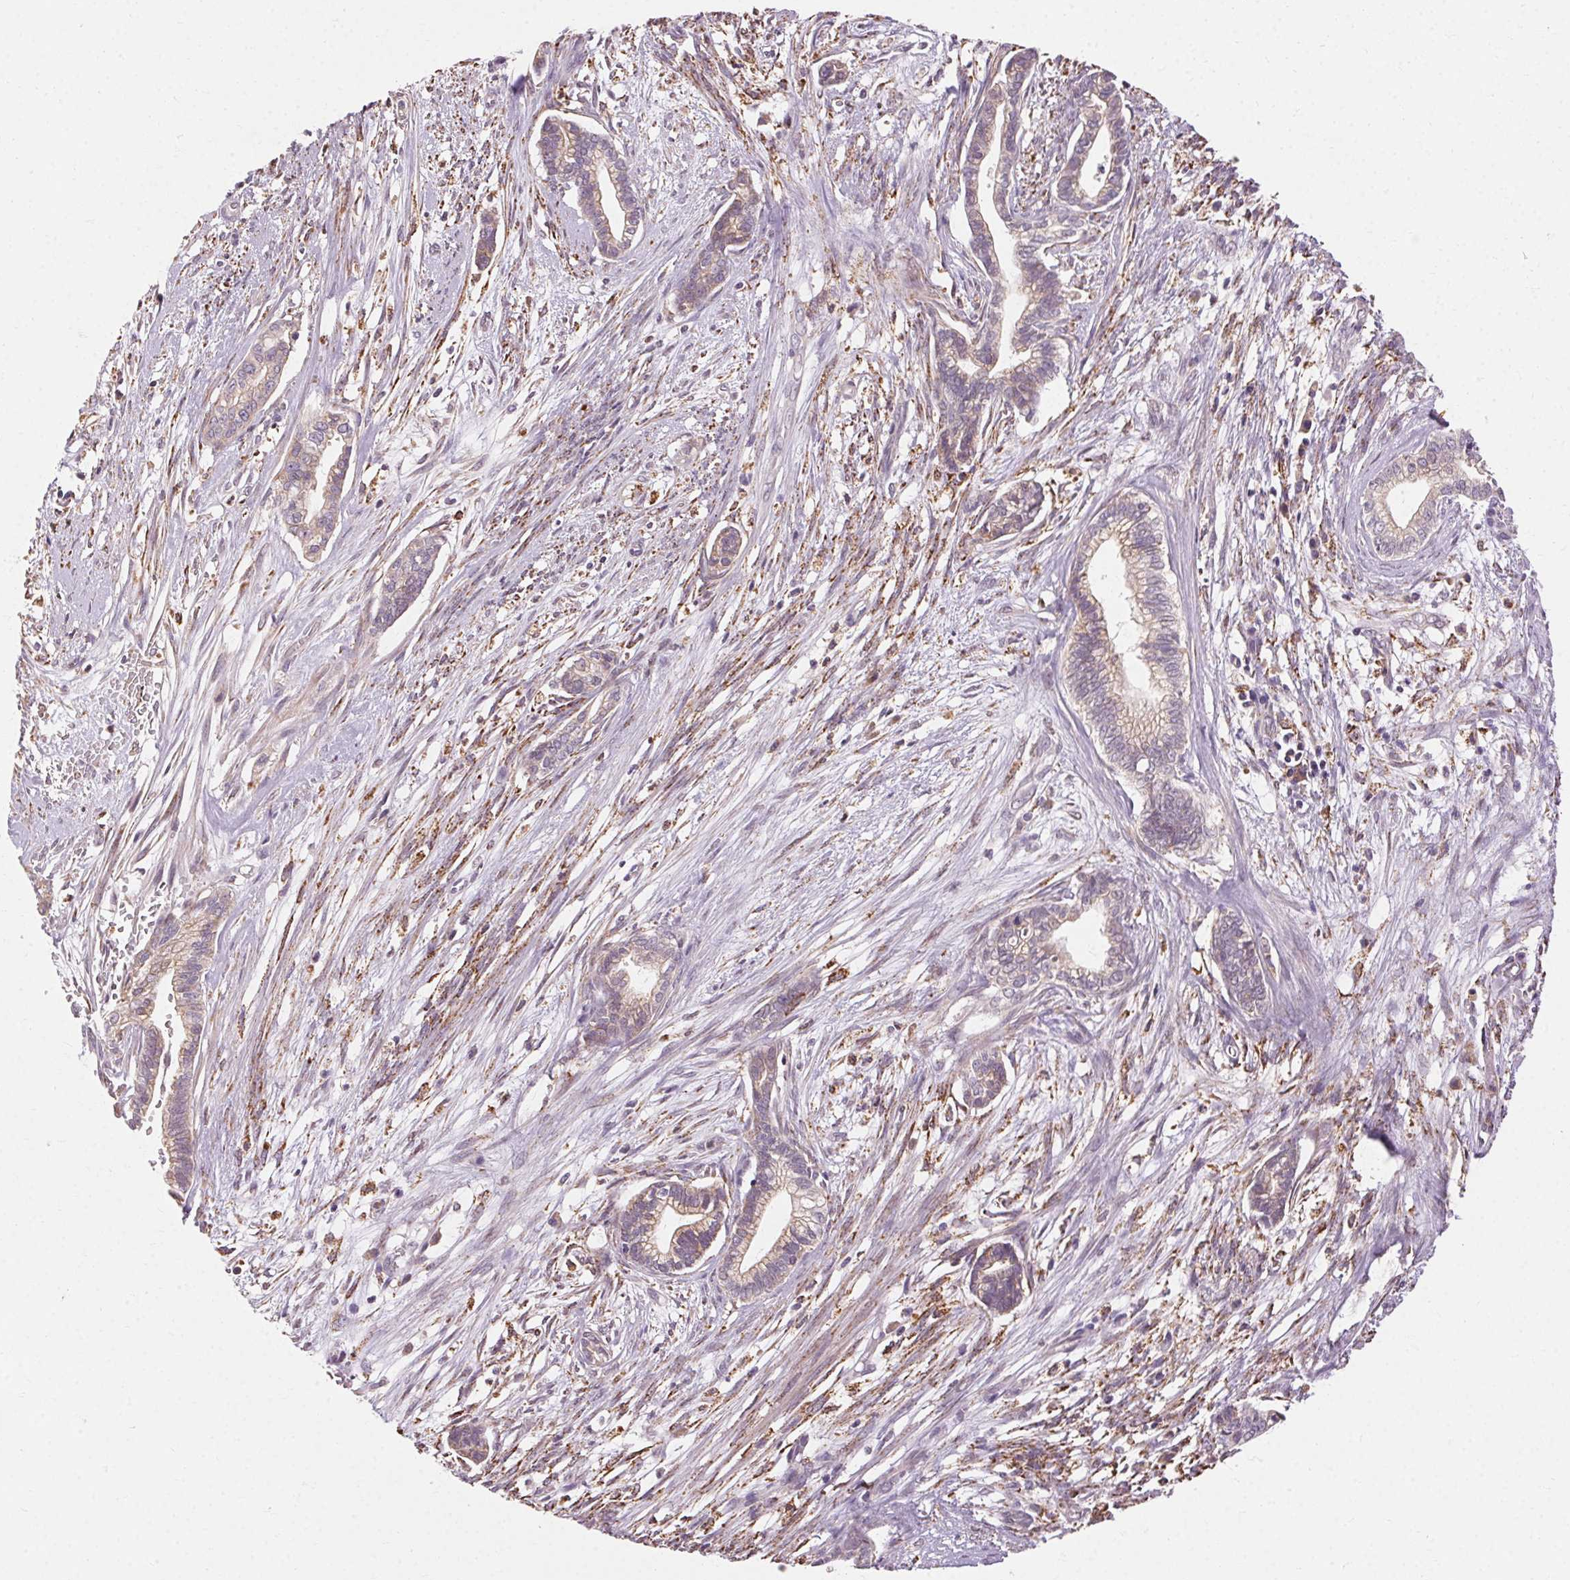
{"staining": {"intensity": "weak", "quantity": ">75%", "location": "cytoplasmic/membranous"}, "tissue": "cervical cancer", "cell_type": "Tumor cells", "image_type": "cancer", "snomed": [{"axis": "morphology", "description": "Adenocarcinoma, NOS"}, {"axis": "topography", "description": "Cervix"}], "caption": "Cervical cancer was stained to show a protein in brown. There is low levels of weak cytoplasmic/membranous positivity in approximately >75% of tumor cells.", "gene": "REP15", "patient": {"sex": "female", "age": 62}}